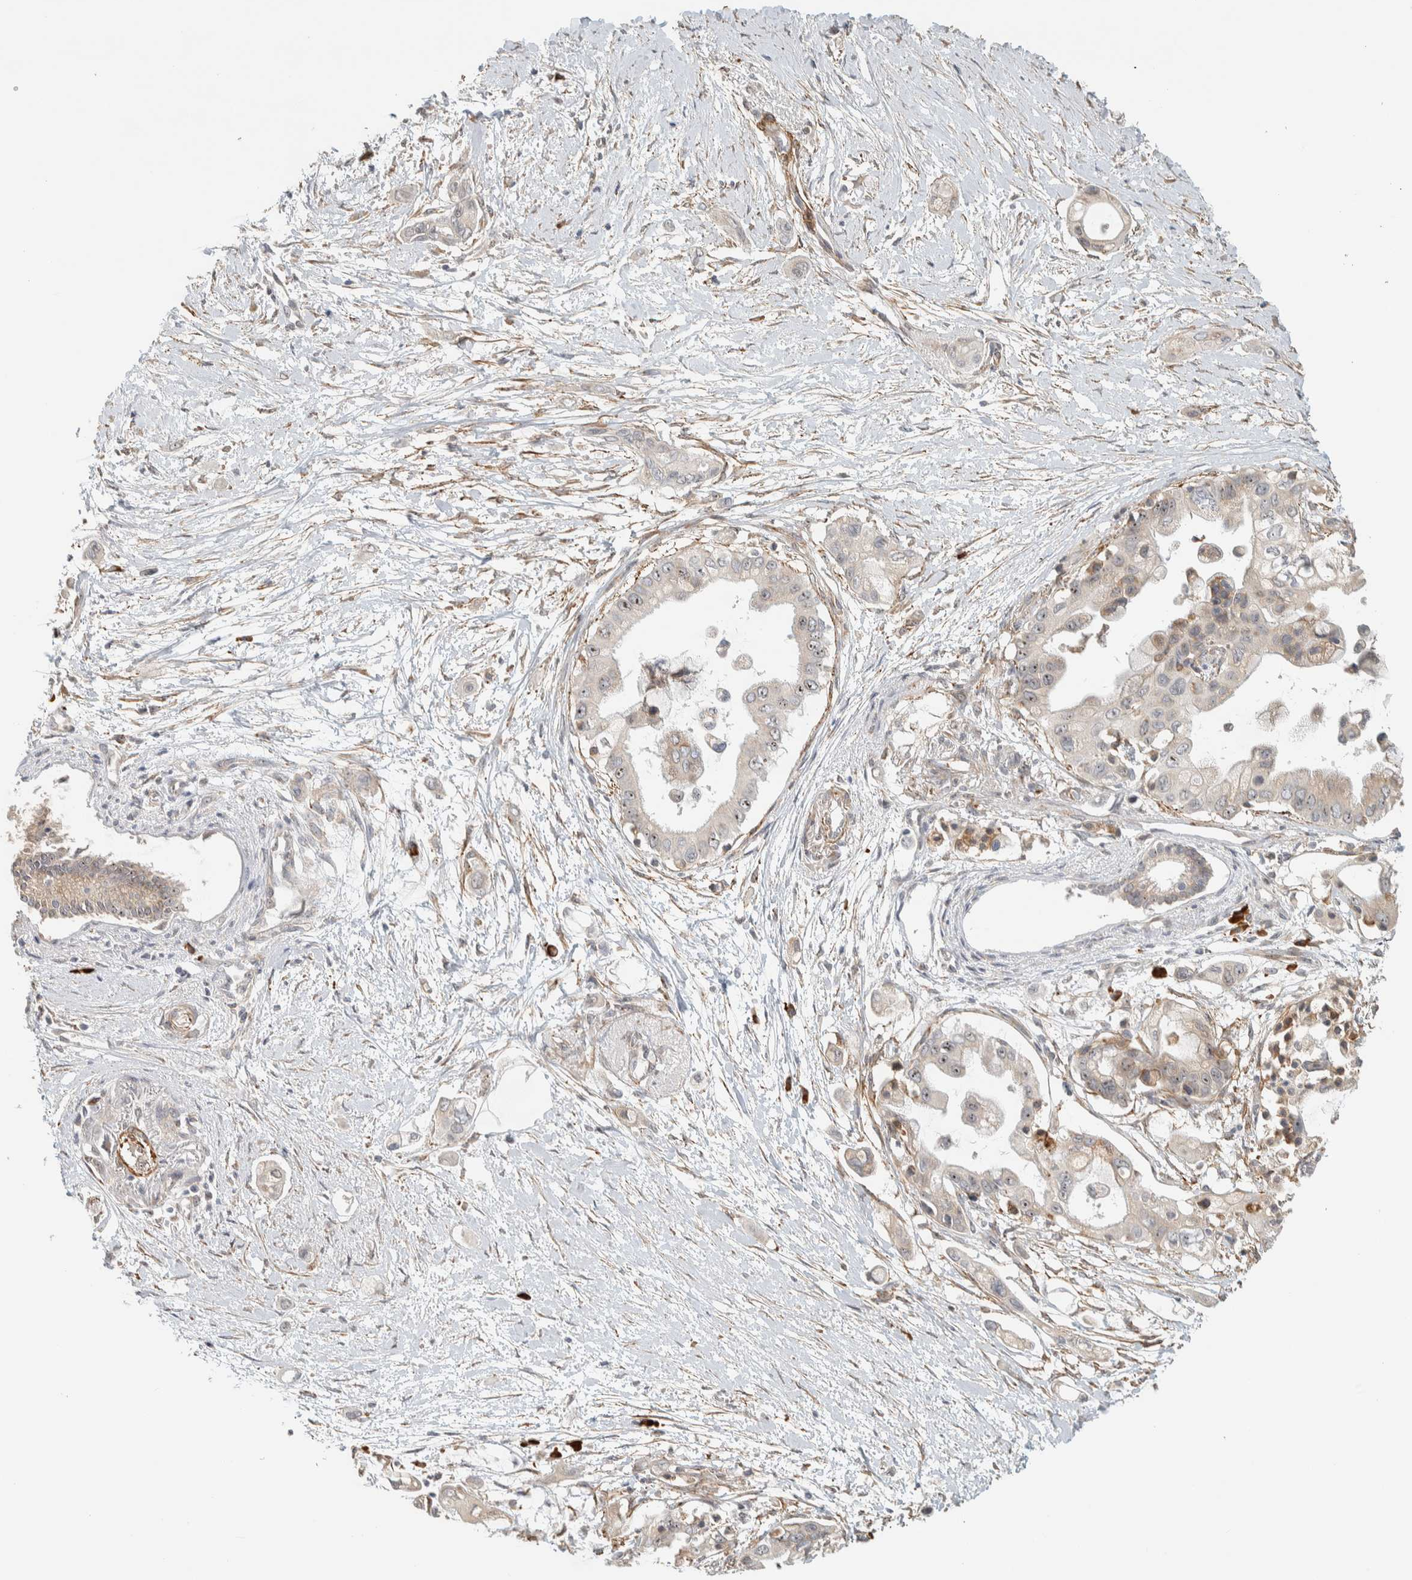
{"staining": {"intensity": "weak", "quantity": "<25%", "location": "cytoplasmic/membranous"}, "tissue": "pancreatic cancer", "cell_type": "Tumor cells", "image_type": "cancer", "snomed": [{"axis": "morphology", "description": "Adenocarcinoma, NOS"}, {"axis": "topography", "description": "Pancreas"}], "caption": "The photomicrograph demonstrates no staining of tumor cells in pancreatic cancer.", "gene": "KLHL40", "patient": {"sex": "male", "age": 59}}